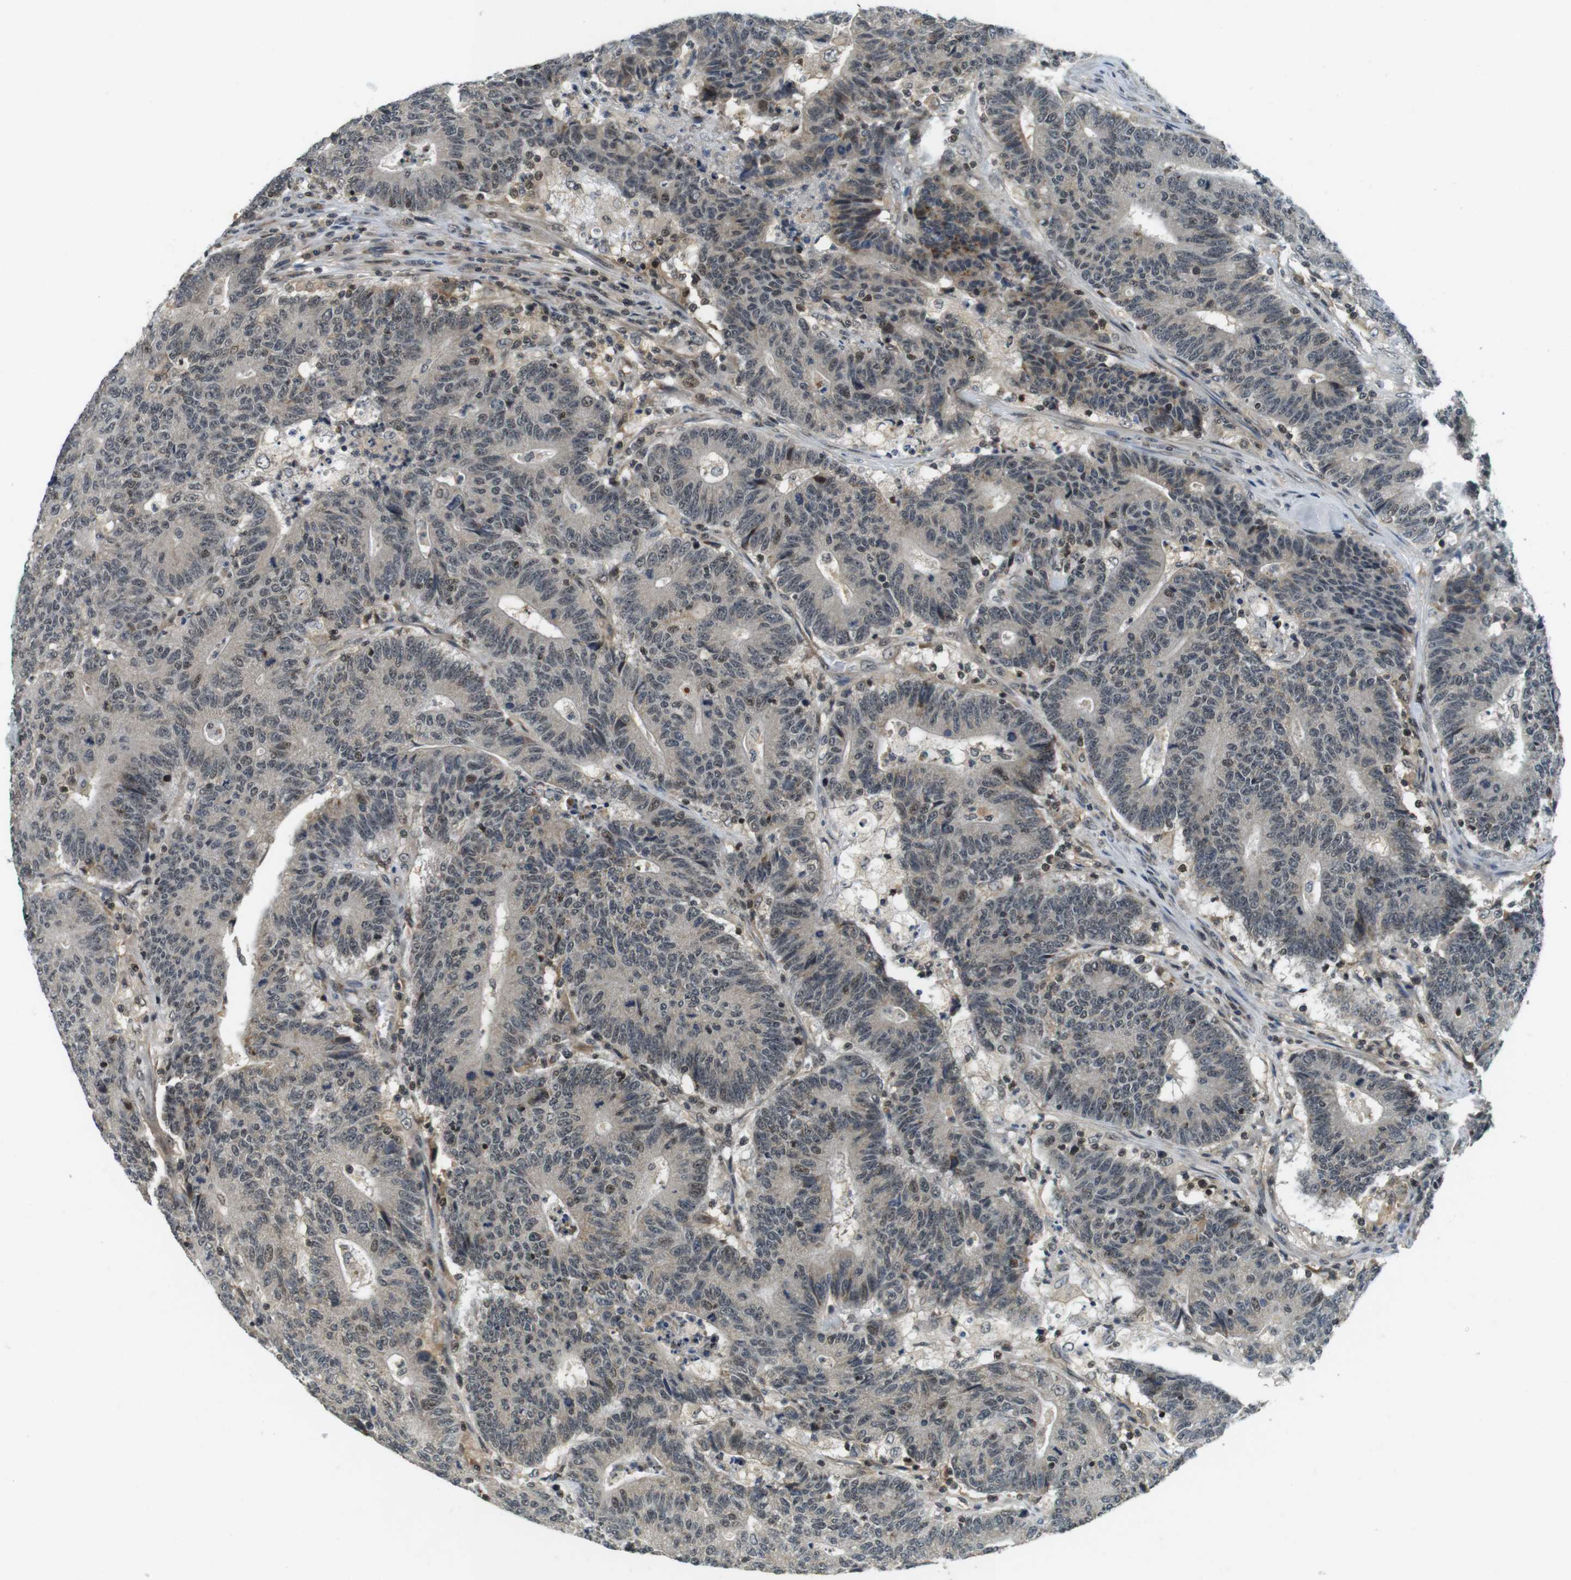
{"staining": {"intensity": "weak", "quantity": "<25%", "location": "nuclear"}, "tissue": "colorectal cancer", "cell_type": "Tumor cells", "image_type": "cancer", "snomed": [{"axis": "morphology", "description": "Normal tissue, NOS"}, {"axis": "morphology", "description": "Adenocarcinoma, NOS"}, {"axis": "topography", "description": "Colon"}], "caption": "A photomicrograph of colorectal cancer stained for a protein reveals no brown staining in tumor cells. (Brightfield microscopy of DAB immunohistochemistry (IHC) at high magnification).", "gene": "BRD4", "patient": {"sex": "female", "age": 75}}